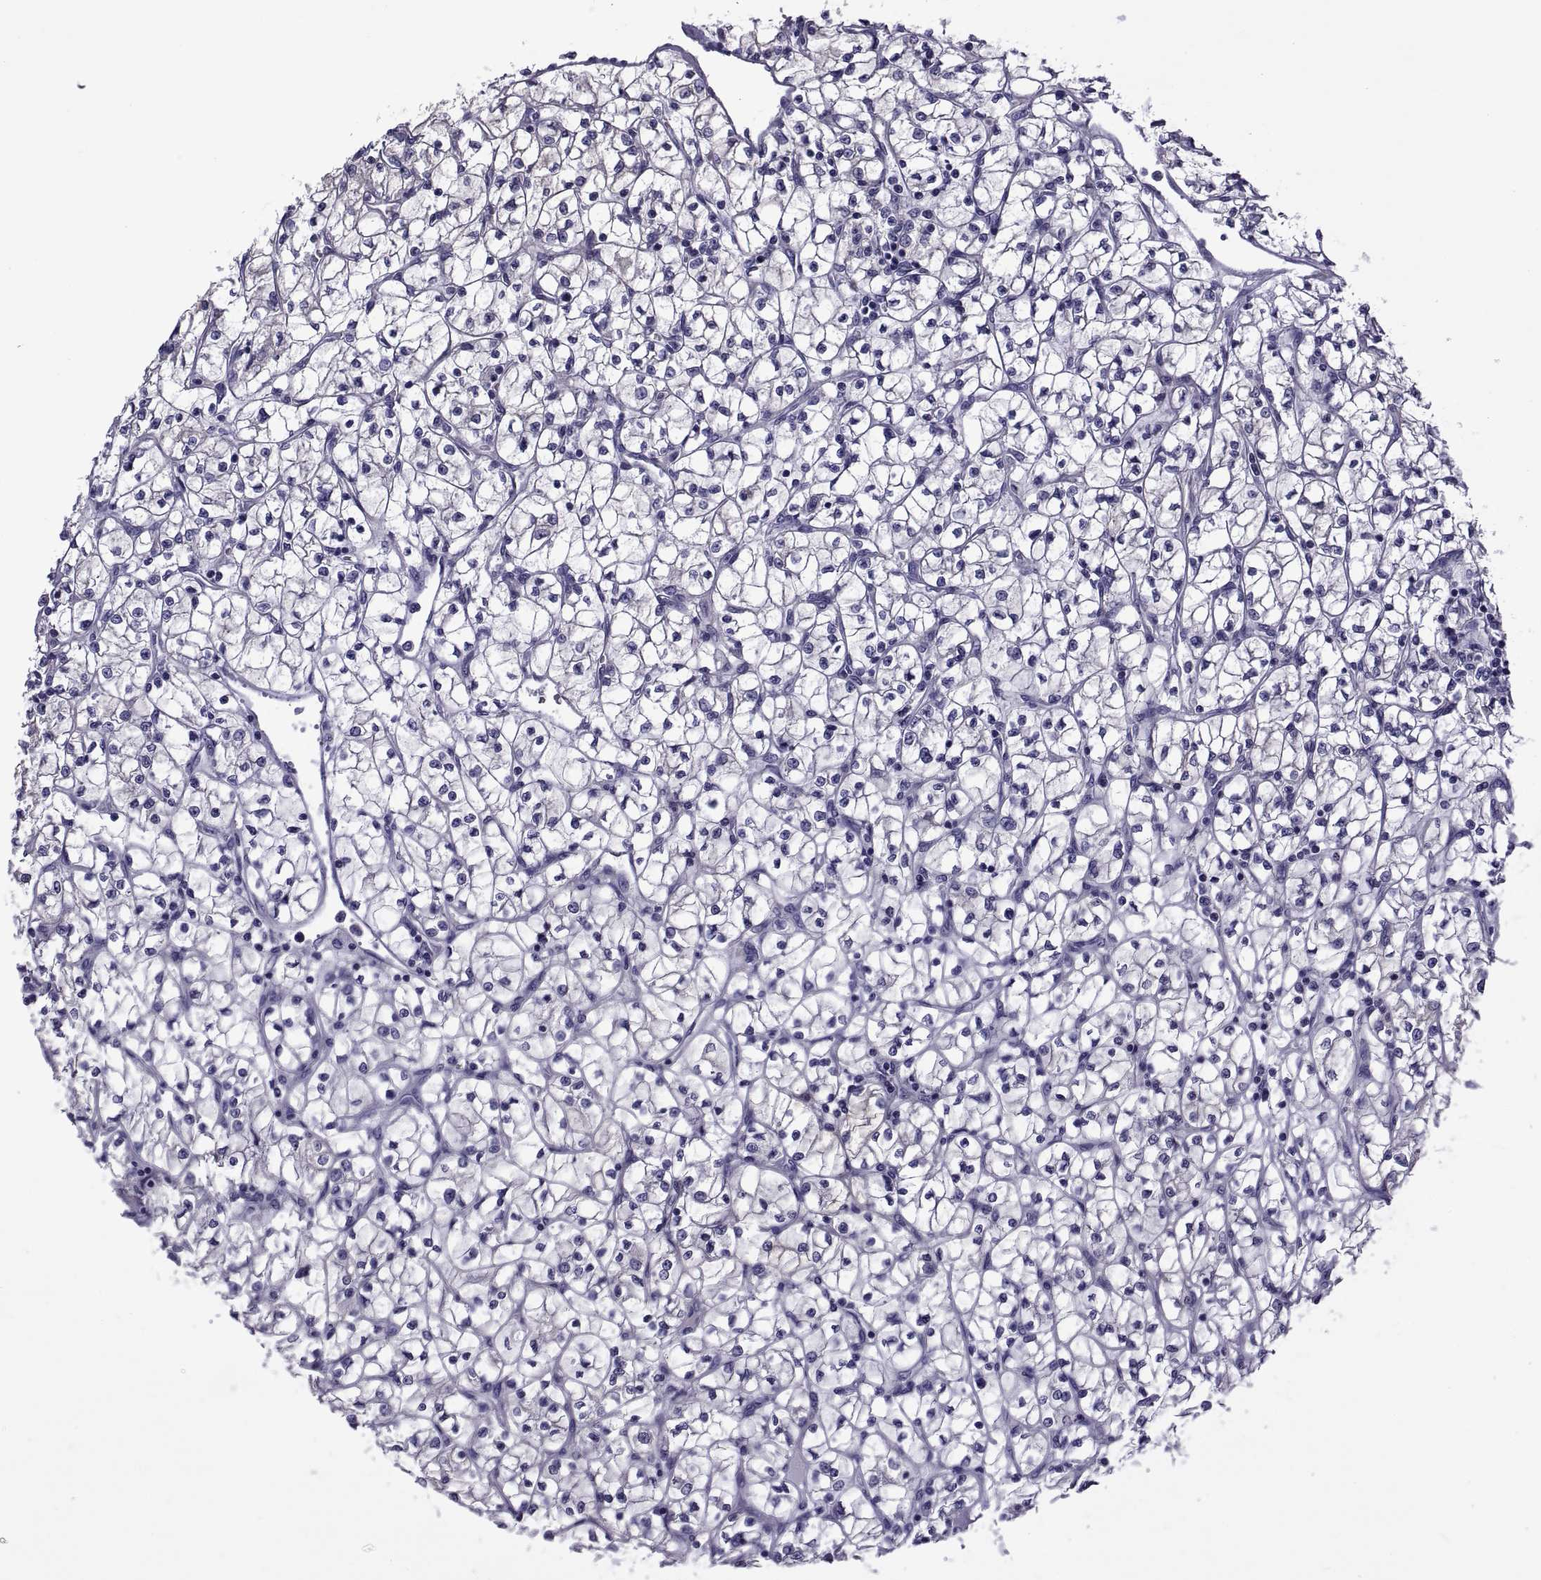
{"staining": {"intensity": "negative", "quantity": "none", "location": "none"}, "tissue": "renal cancer", "cell_type": "Tumor cells", "image_type": "cancer", "snomed": [{"axis": "morphology", "description": "Adenocarcinoma, NOS"}, {"axis": "topography", "description": "Kidney"}], "caption": "Immunohistochemistry (IHC) micrograph of human renal cancer (adenocarcinoma) stained for a protein (brown), which displays no staining in tumor cells. (Stains: DAB (3,3'-diaminobenzidine) immunohistochemistry with hematoxylin counter stain, Microscopy: brightfield microscopy at high magnification).", "gene": "TMC3", "patient": {"sex": "female", "age": 64}}